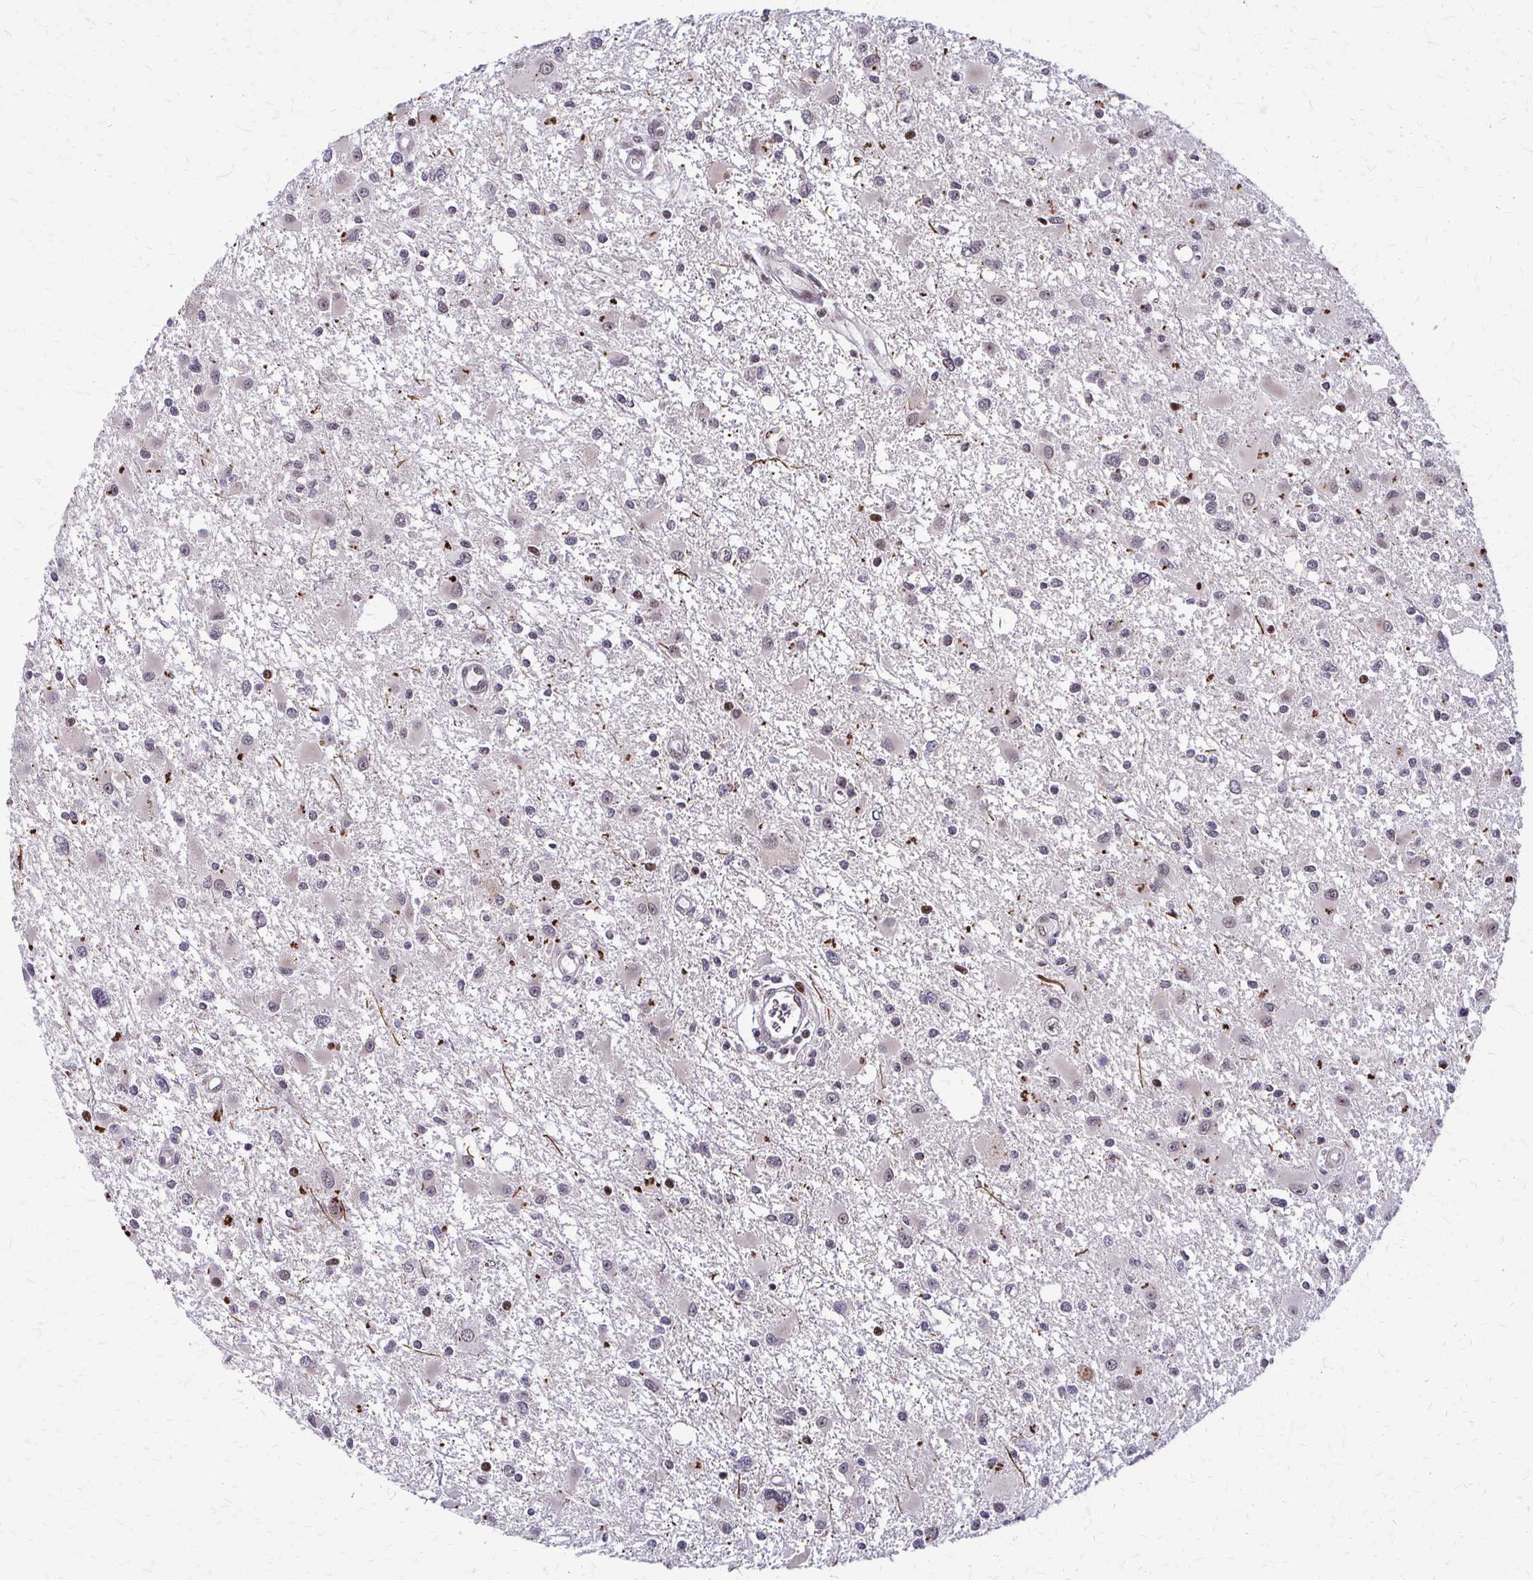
{"staining": {"intensity": "moderate", "quantity": "25%-75%", "location": "nuclear"}, "tissue": "glioma", "cell_type": "Tumor cells", "image_type": "cancer", "snomed": [{"axis": "morphology", "description": "Glioma, malignant, High grade"}, {"axis": "topography", "description": "Brain"}], "caption": "Protein staining by immunohistochemistry (IHC) demonstrates moderate nuclear positivity in approximately 25%-75% of tumor cells in glioma. Ihc stains the protein in brown and the nuclei are stained blue.", "gene": "TRIR", "patient": {"sex": "male", "age": 54}}